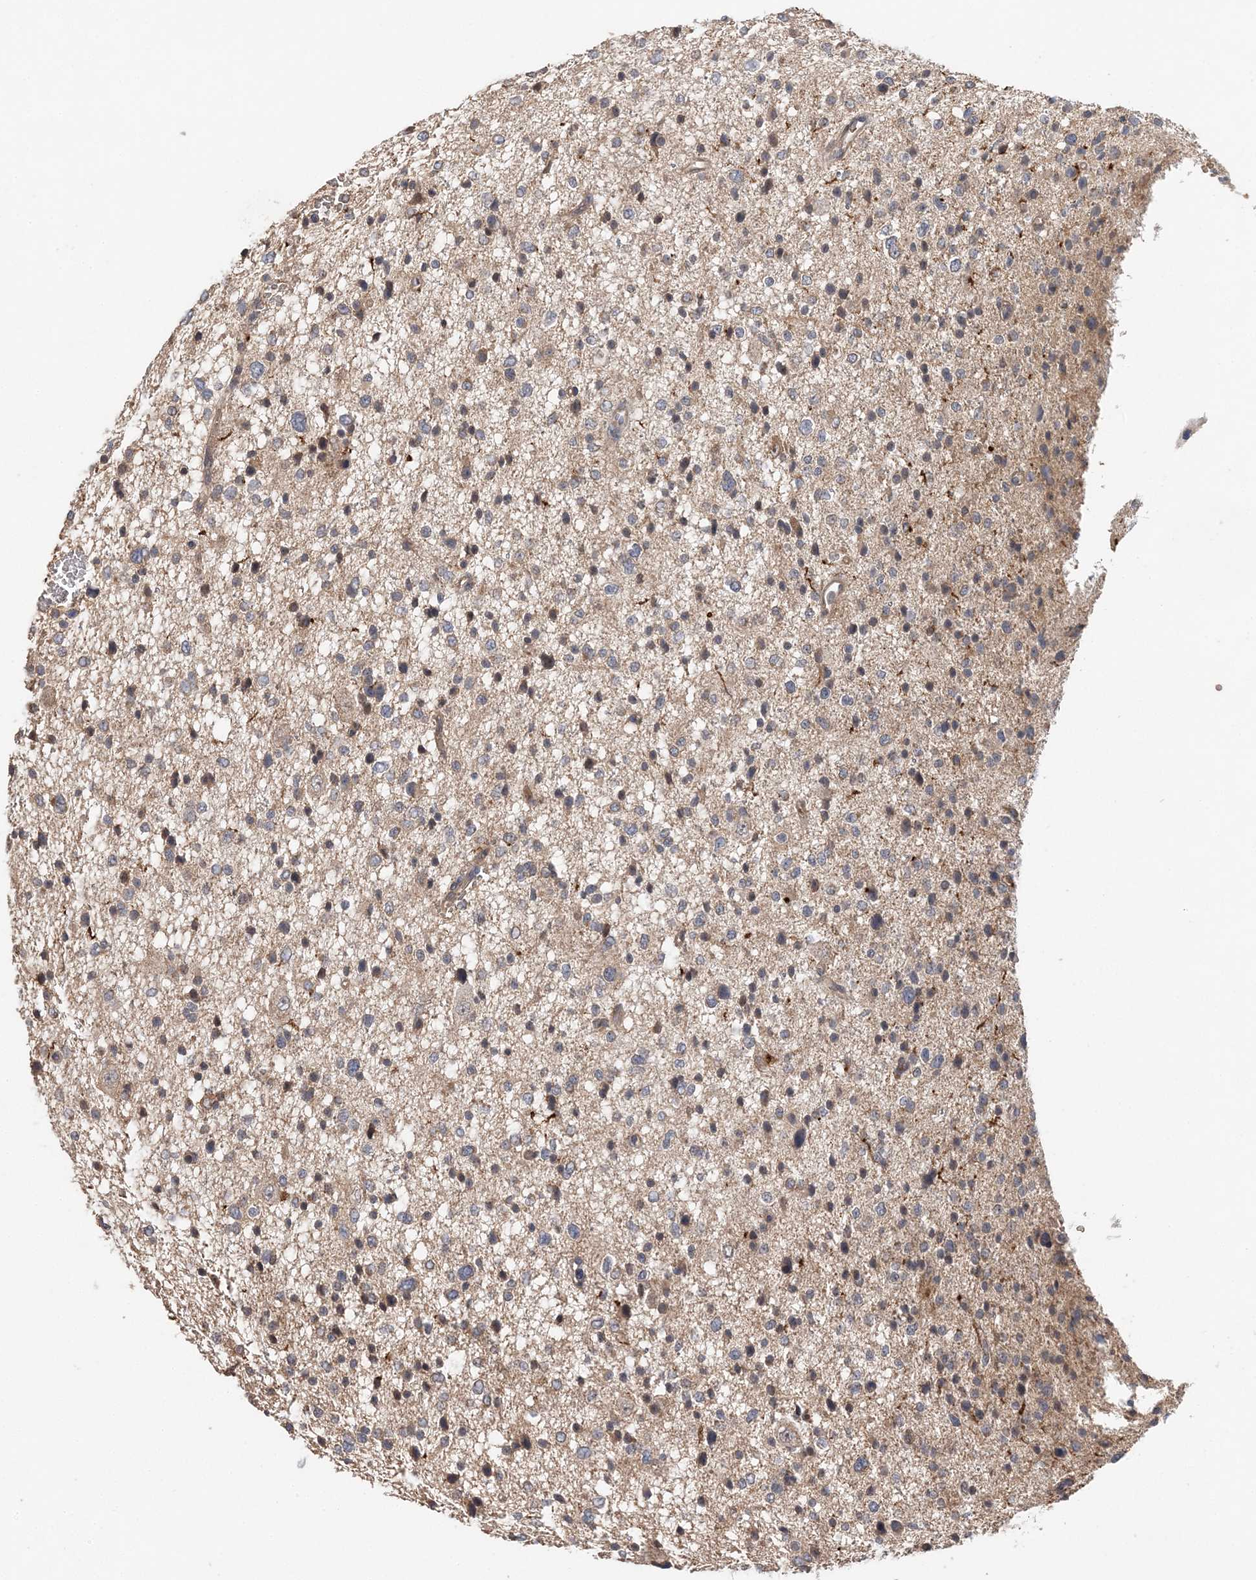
{"staining": {"intensity": "weak", "quantity": "<25%", "location": "cytoplasmic/membranous"}, "tissue": "glioma", "cell_type": "Tumor cells", "image_type": "cancer", "snomed": [{"axis": "morphology", "description": "Glioma, malignant, Low grade"}, {"axis": "topography", "description": "Brain"}], "caption": "Malignant glioma (low-grade) stained for a protein using IHC exhibits no staining tumor cells.", "gene": "SYCP3", "patient": {"sex": "female", "age": 37}}